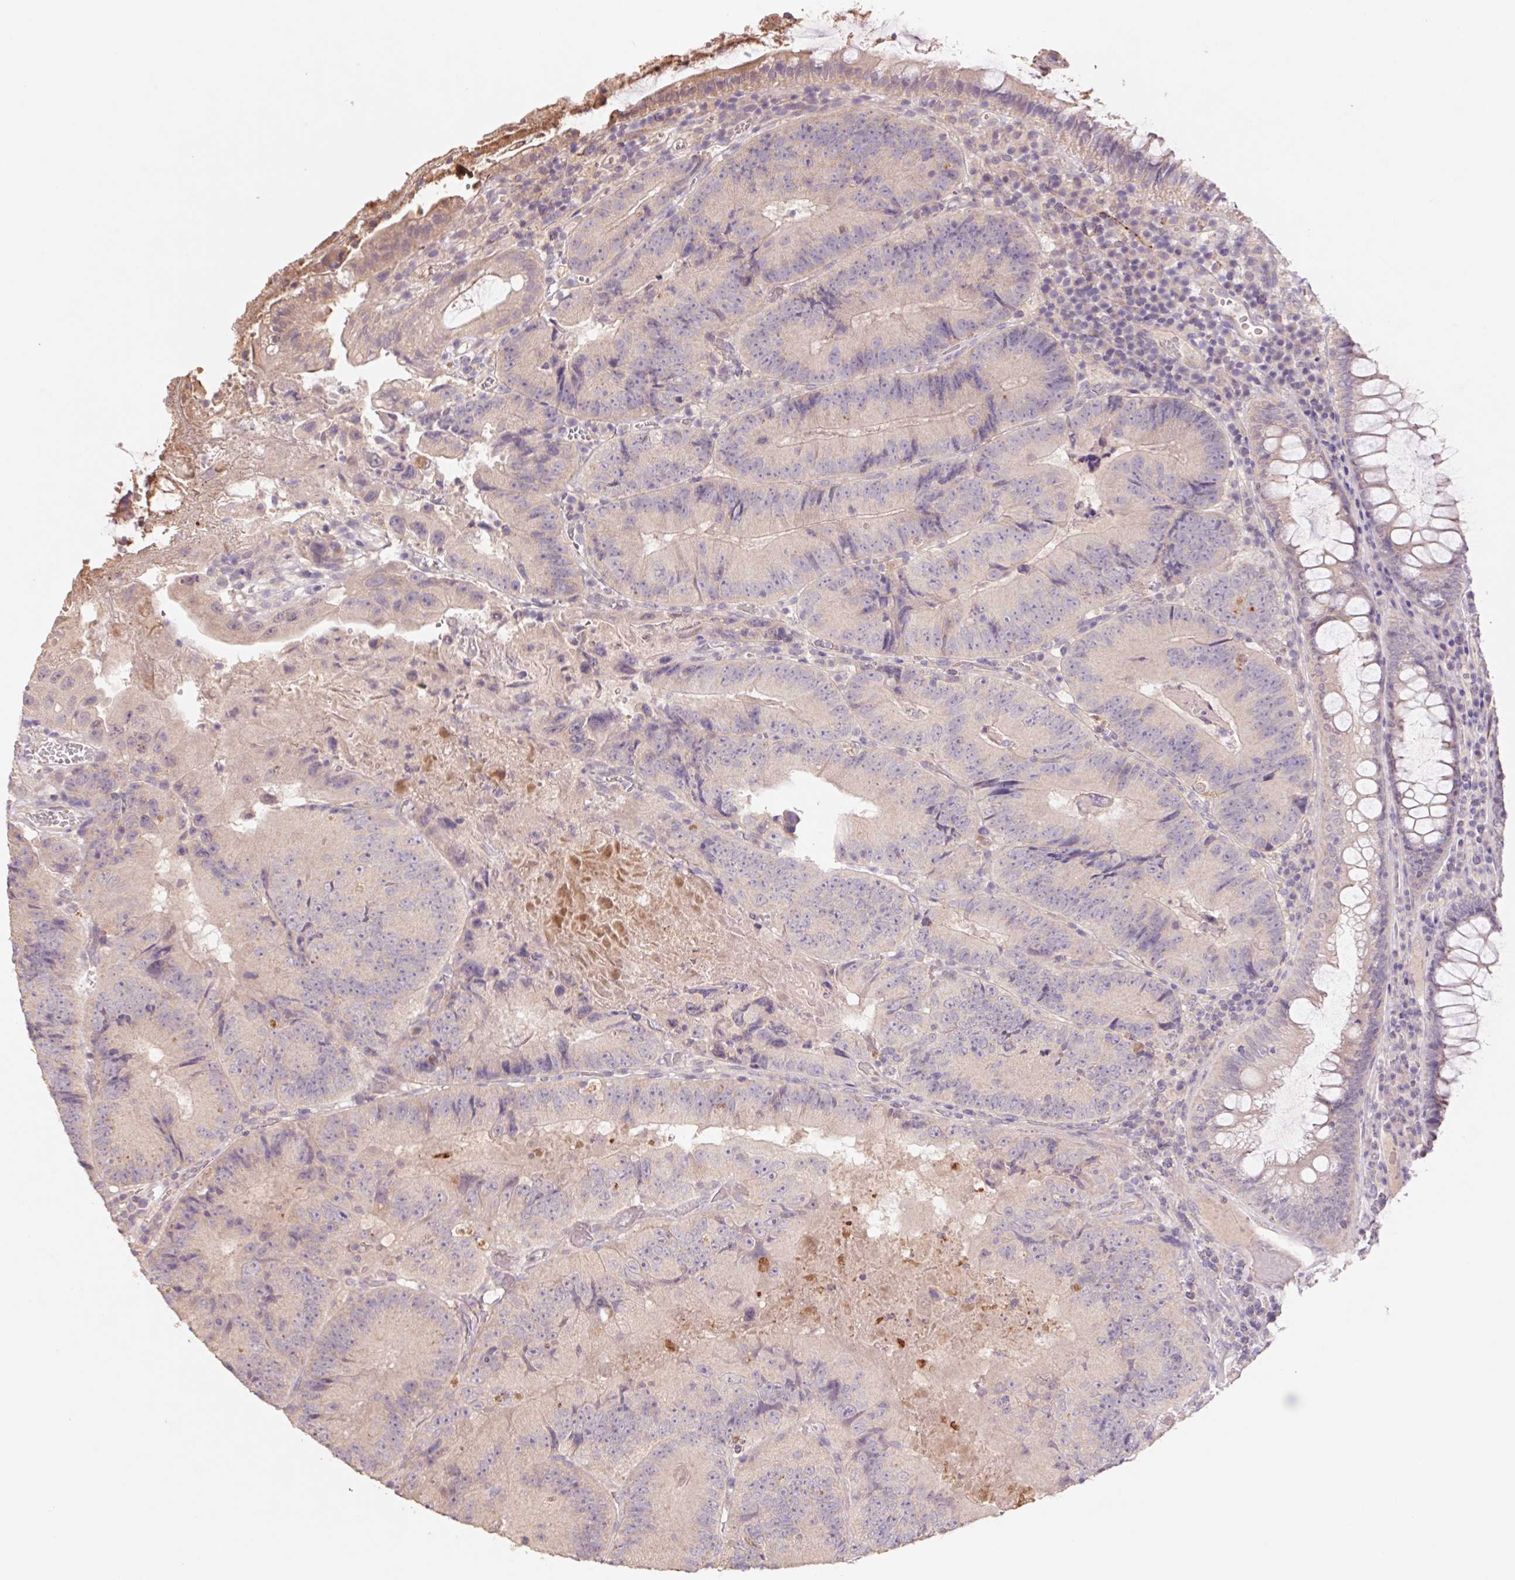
{"staining": {"intensity": "weak", "quantity": ">75%", "location": "cytoplasmic/membranous"}, "tissue": "colorectal cancer", "cell_type": "Tumor cells", "image_type": "cancer", "snomed": [{"axis": "morphology", "description": "Adenocarcinoma, NOS"}, {"axis": "topography", "description": "Colon"}], "caption": "Colorectal cancer (adenocarcinoma) tissue exhibits weak cytoplasmic/membranous staining in approximately >75% of tumor cells", "gene": "GRM2", "patient": {"sex": "female", "age": 86}}